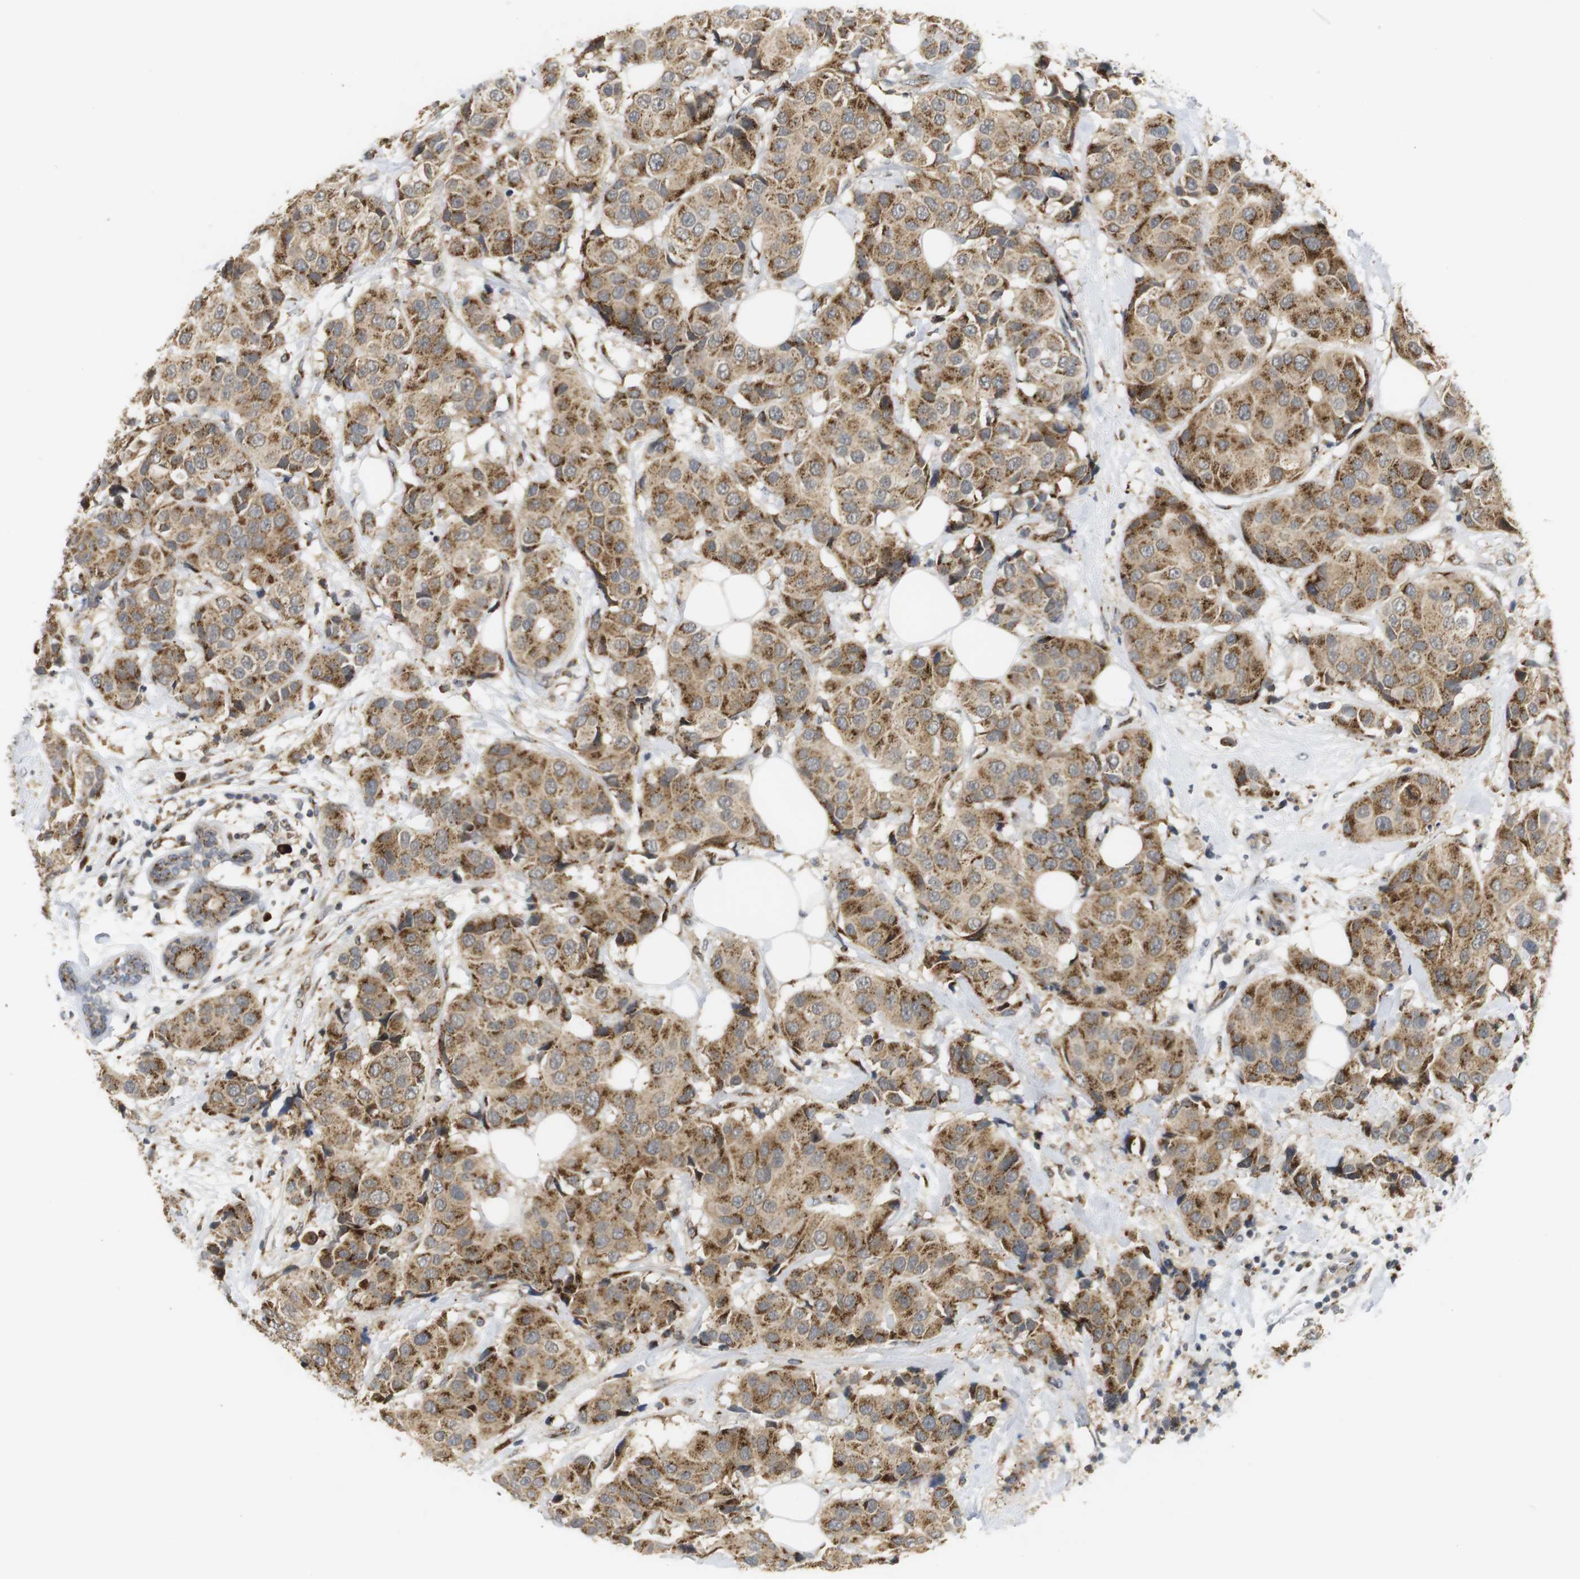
{"staining": {"intensity": "moderate", "quantity": ">75%", "location": "cytoplasmic/membranous"}, "tissue": "breast cancer", "cell_type": "Tumor cells", "image_type": "cancer", "snomed": [{"axis": "morphology", "description": "Normal tissue, NOS"}, {"axis": "morphology", "description": "Duct carcinoma"}, {"axis": "topography", "description": "Breast"}], "caption": "An IHC micrograph of neoplastic tissue is shown. Protein staining in brown highlights moderate cytoplasmic/membranous positivity in breast invasive ductal carcinoma within tumor cells. (DAB (3,3'-diaminobenzidine) IHC with brightfield microscopy, high magnification).", "gene": "ZFPL1", "patient": {"sex": "female", "age": 39}}